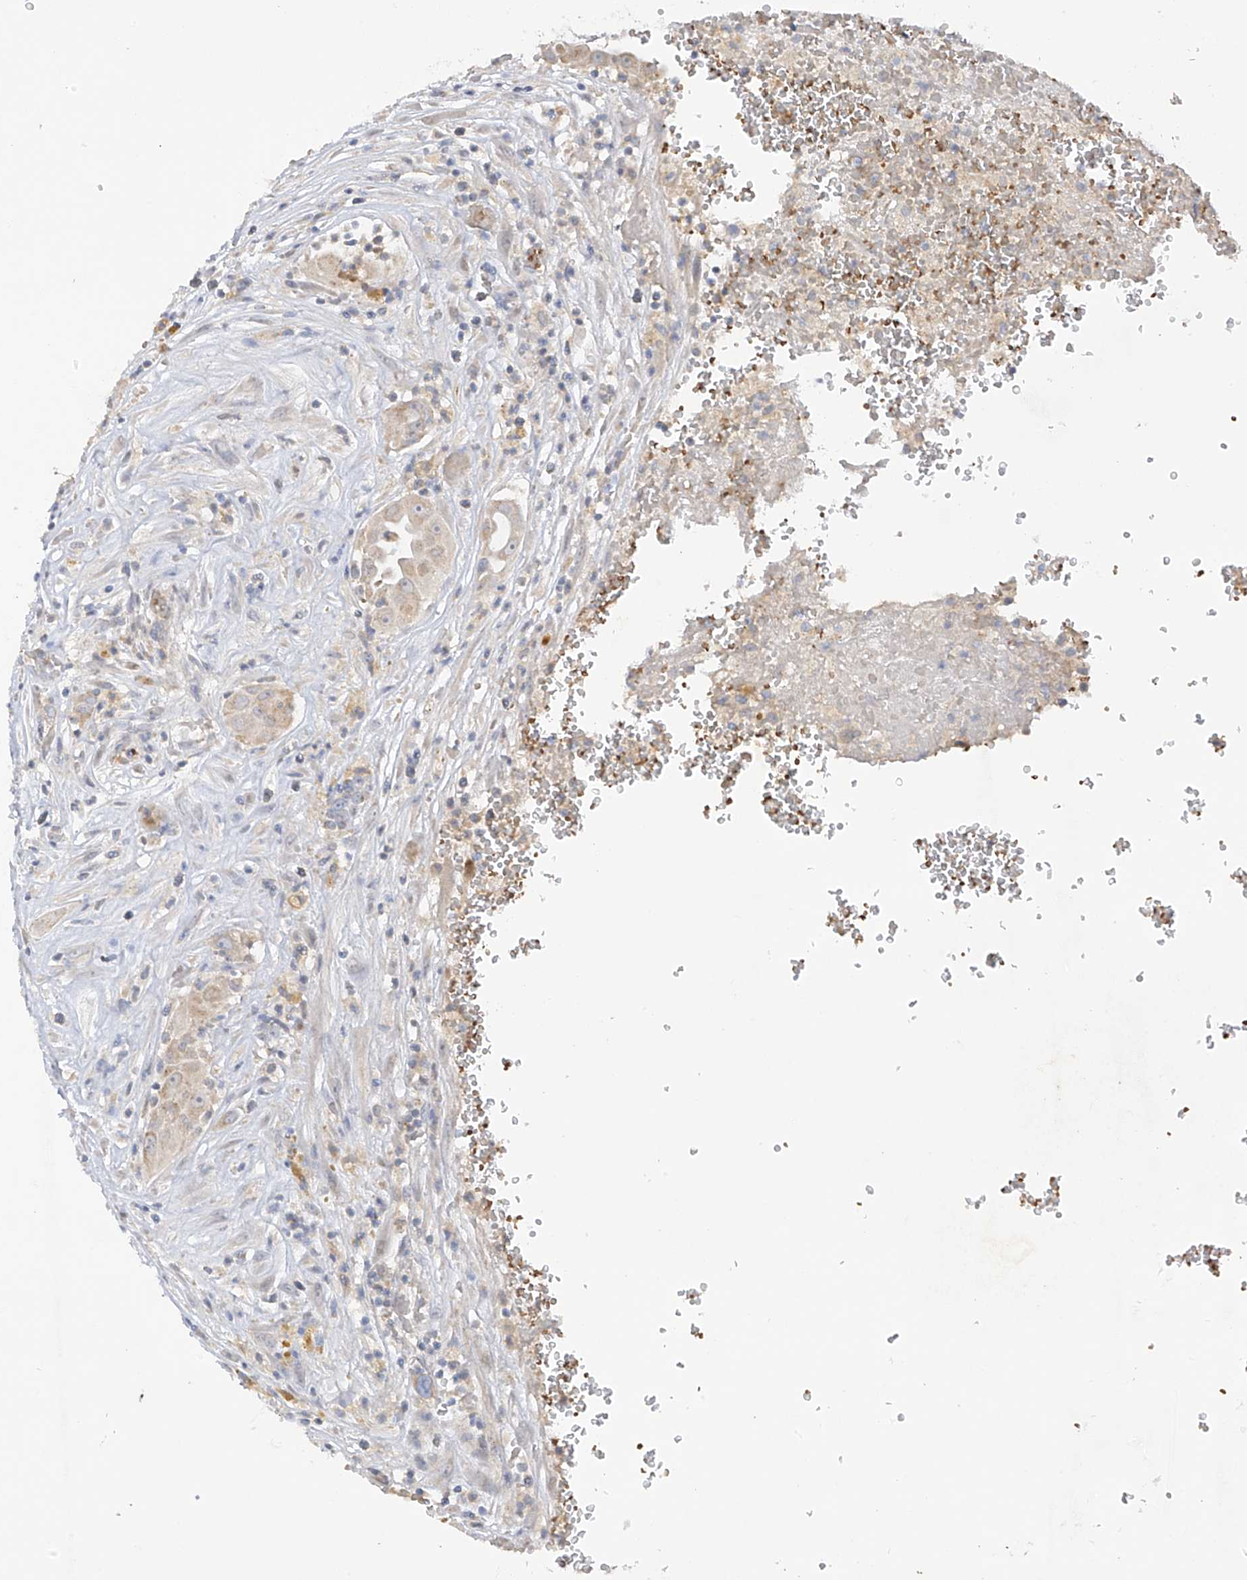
{"staining": {"intensity": "weak", "quantity": "<25%", "location": "cytoplasmic/membranous"}, "tissue": "thyroid cancer", "cell_type": "Tumor cells", "image_type": "cancer", "snomed": [{"axis": "morphology", "description": "Papillary adenocarcinoma, NOS"}, {"axis": "topography", "description": "Thyroid gland"}], "caption": "Human papillary adenocarcinoma (thyroid) stained for a protein using immunohistochemistry shows no positivity in tumor cells.", "gene": "METTL18", "patient": {"sex": "male", "age": 77}}